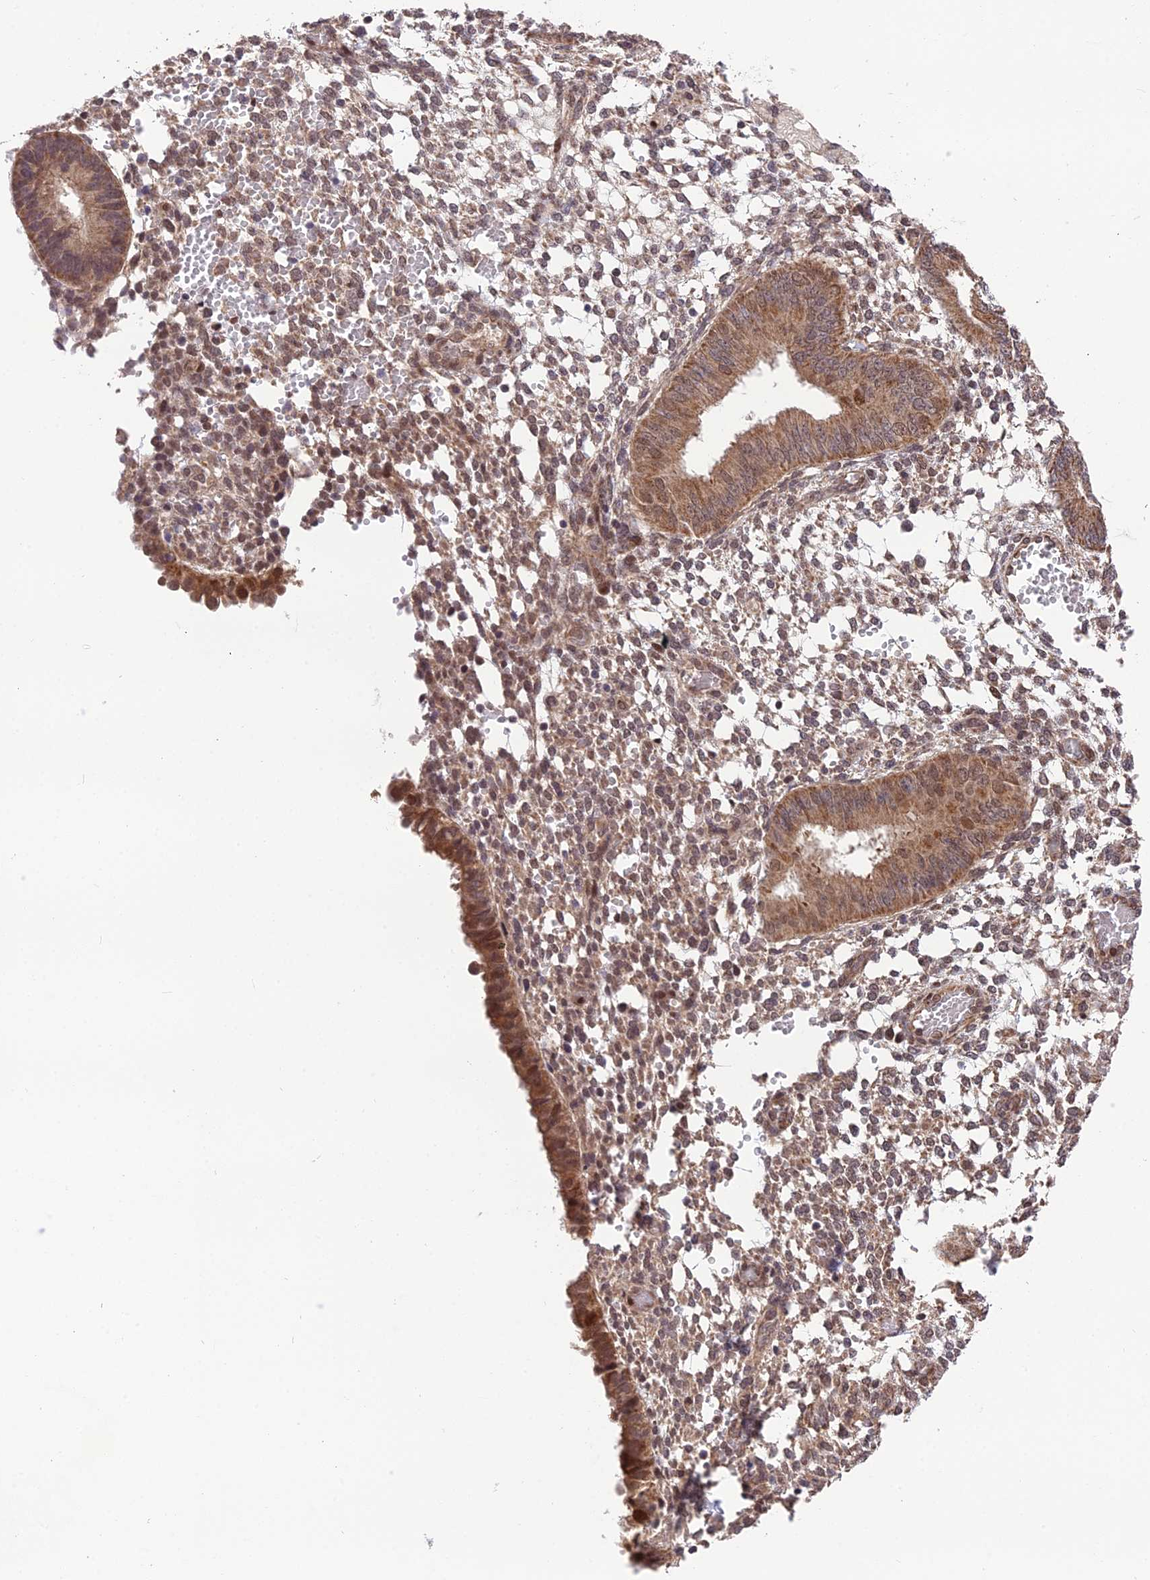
{"staining": {"intensity": "moderate", "quantity": "<25%", "location": "cytoplasmic/membranous,nuclear"}, "tissue": "endometrium", "cell_type": "Cells in endometrial stroma", "image_type": "normal", "snomed": [{"axis": "morphology", "description": "Normal tissue, NOS"}, {"axis": "topography", "description": "Endometrium"}], "caption": "Moderate cytoplasmic/membranous,nuclear protein staining is seen in approximately <25% of cells in endometrial stroma in endometrium. The protein of interest is shown in brown color, while the nuclei are stained blue.", "gene": "CYP2R1", "patient": {"sex": "female", "age": 49}}